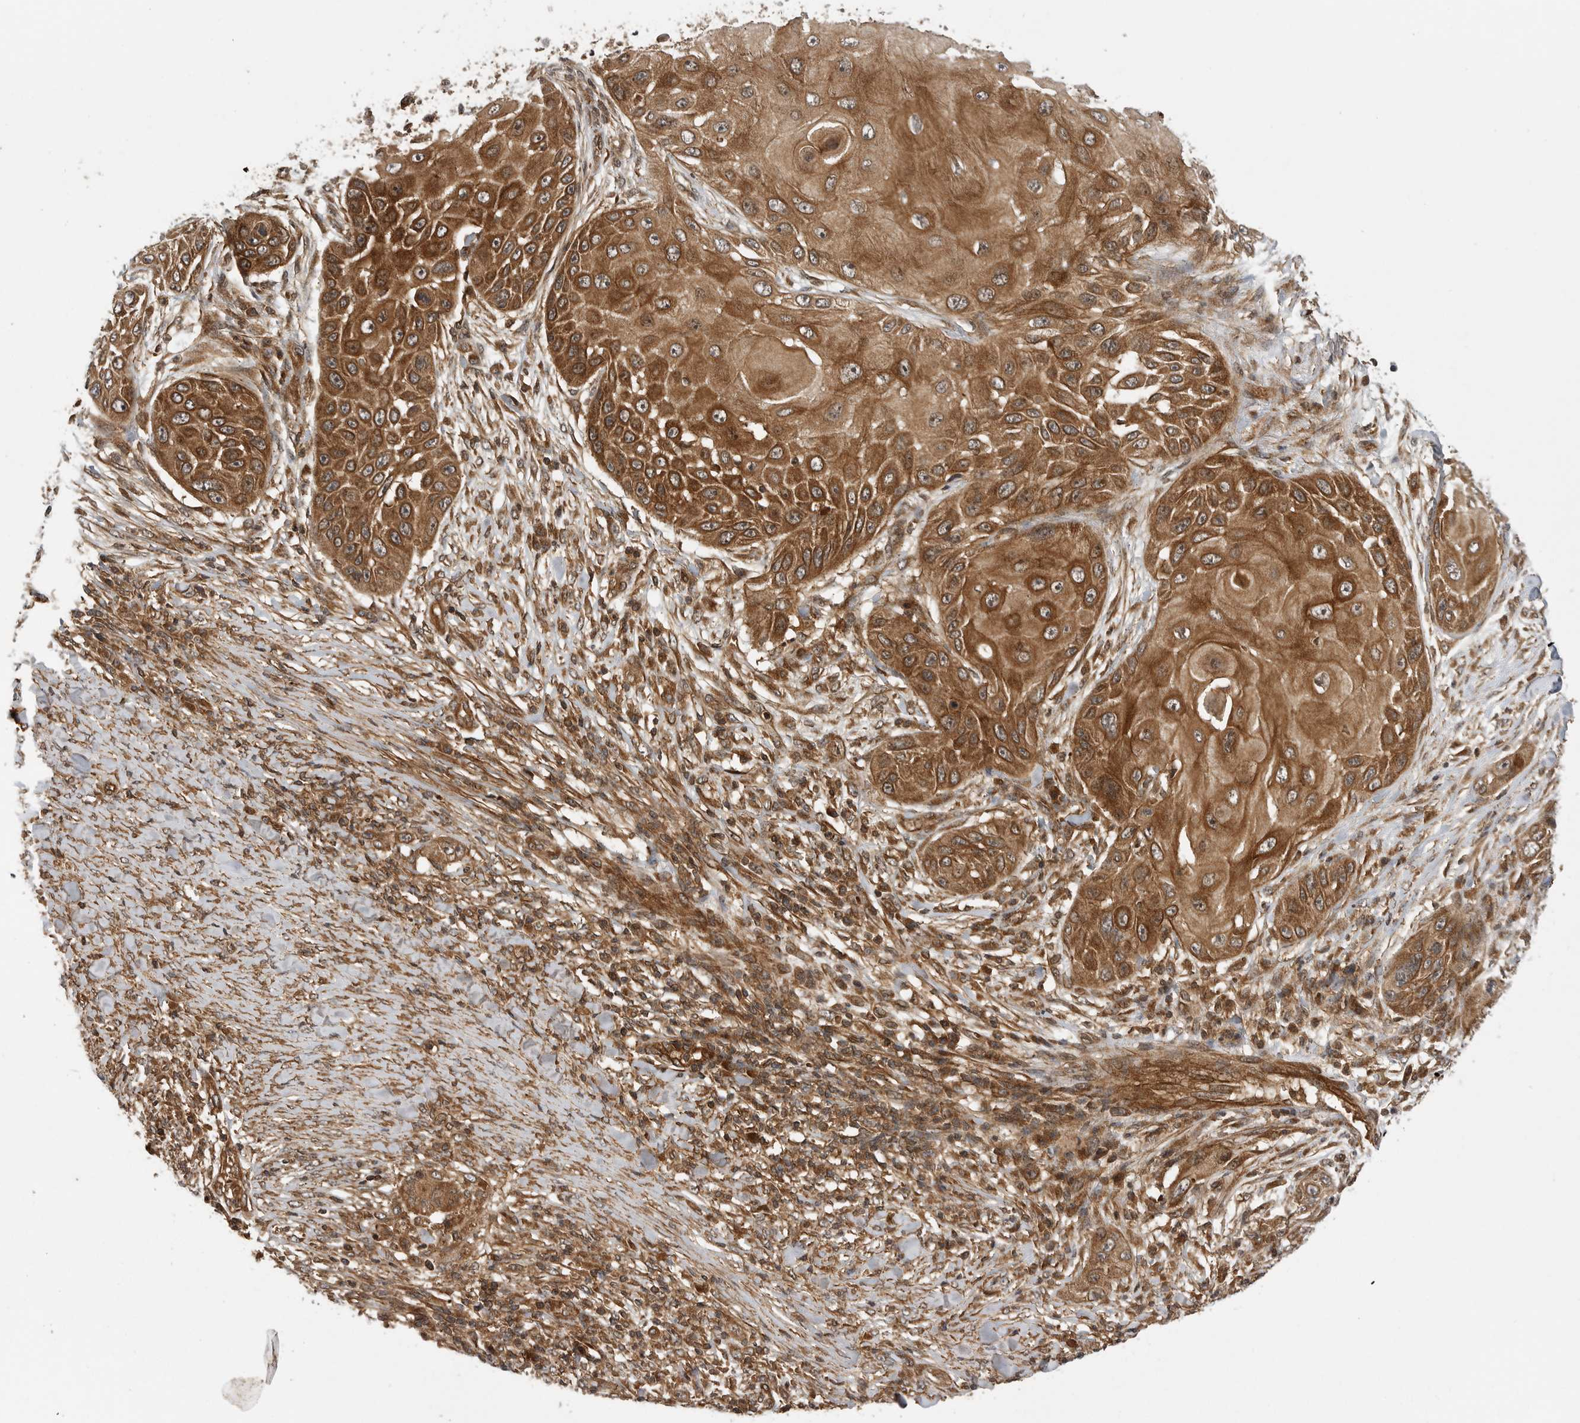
{"staining": {"intensity": "strong", "quantity": ">75%", "location": "cytoplasmic/membranous"}, "tissue": "skin cancer", "cell_type": "Tumor cells", "image_type": "cancer", "snomed": [{"axis": "morphology", "description": "Squamous cell carcinoma, NOS"}, {"axis": "topography", "description": "Skin"}], "caption": "The immunohistochemical stain highlights strong cytoplasmic/membranous positivity in tumor cells of skin cancer tissue.", "gene": "PRDX4", "patient": {"sex": "female", "age": 44}}